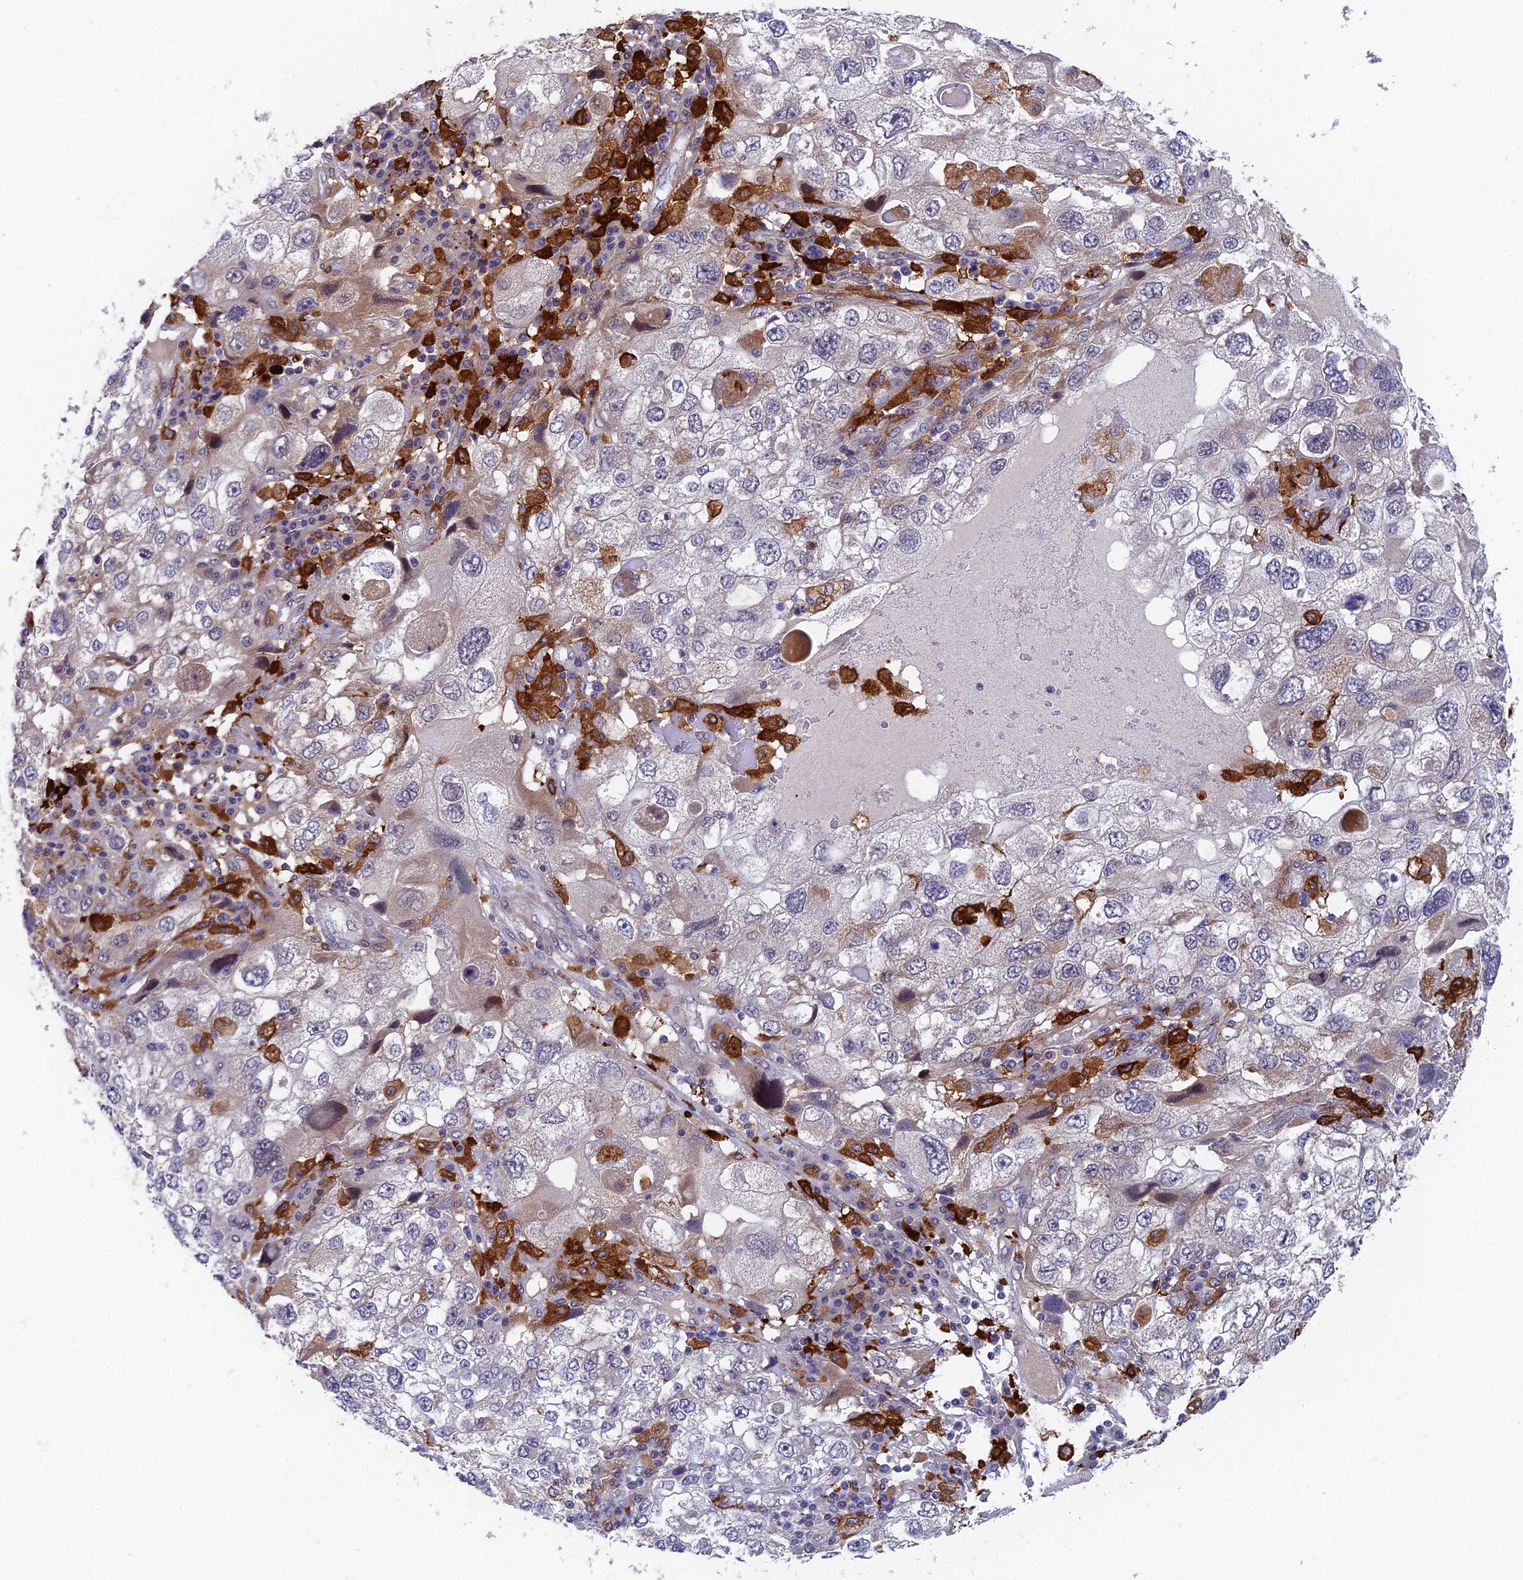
{"staining": {"intensity": "moderate", "quantity": "<25%", "location": "cytoplasmic/membranous"}, "tissue": "endometrial cancer", "cell_type": "Tumor cells", "image_type": "cancer", "snomed": [{"axis": "morphology", "description": "Adenocarcinoma, NOS"}, {"axis": "topography", "description": "Endometrium"}], "caption": "DAB (3,3'-diaminobenzidine) immunohistochemical staining of endometrial adenocarcinoma displays moderate cytoplasmic/membranous protein staining in approximately <25% of tumor cells.", "gene": "NSMCE1", "patient": {"sex": "female", "age": 49}}